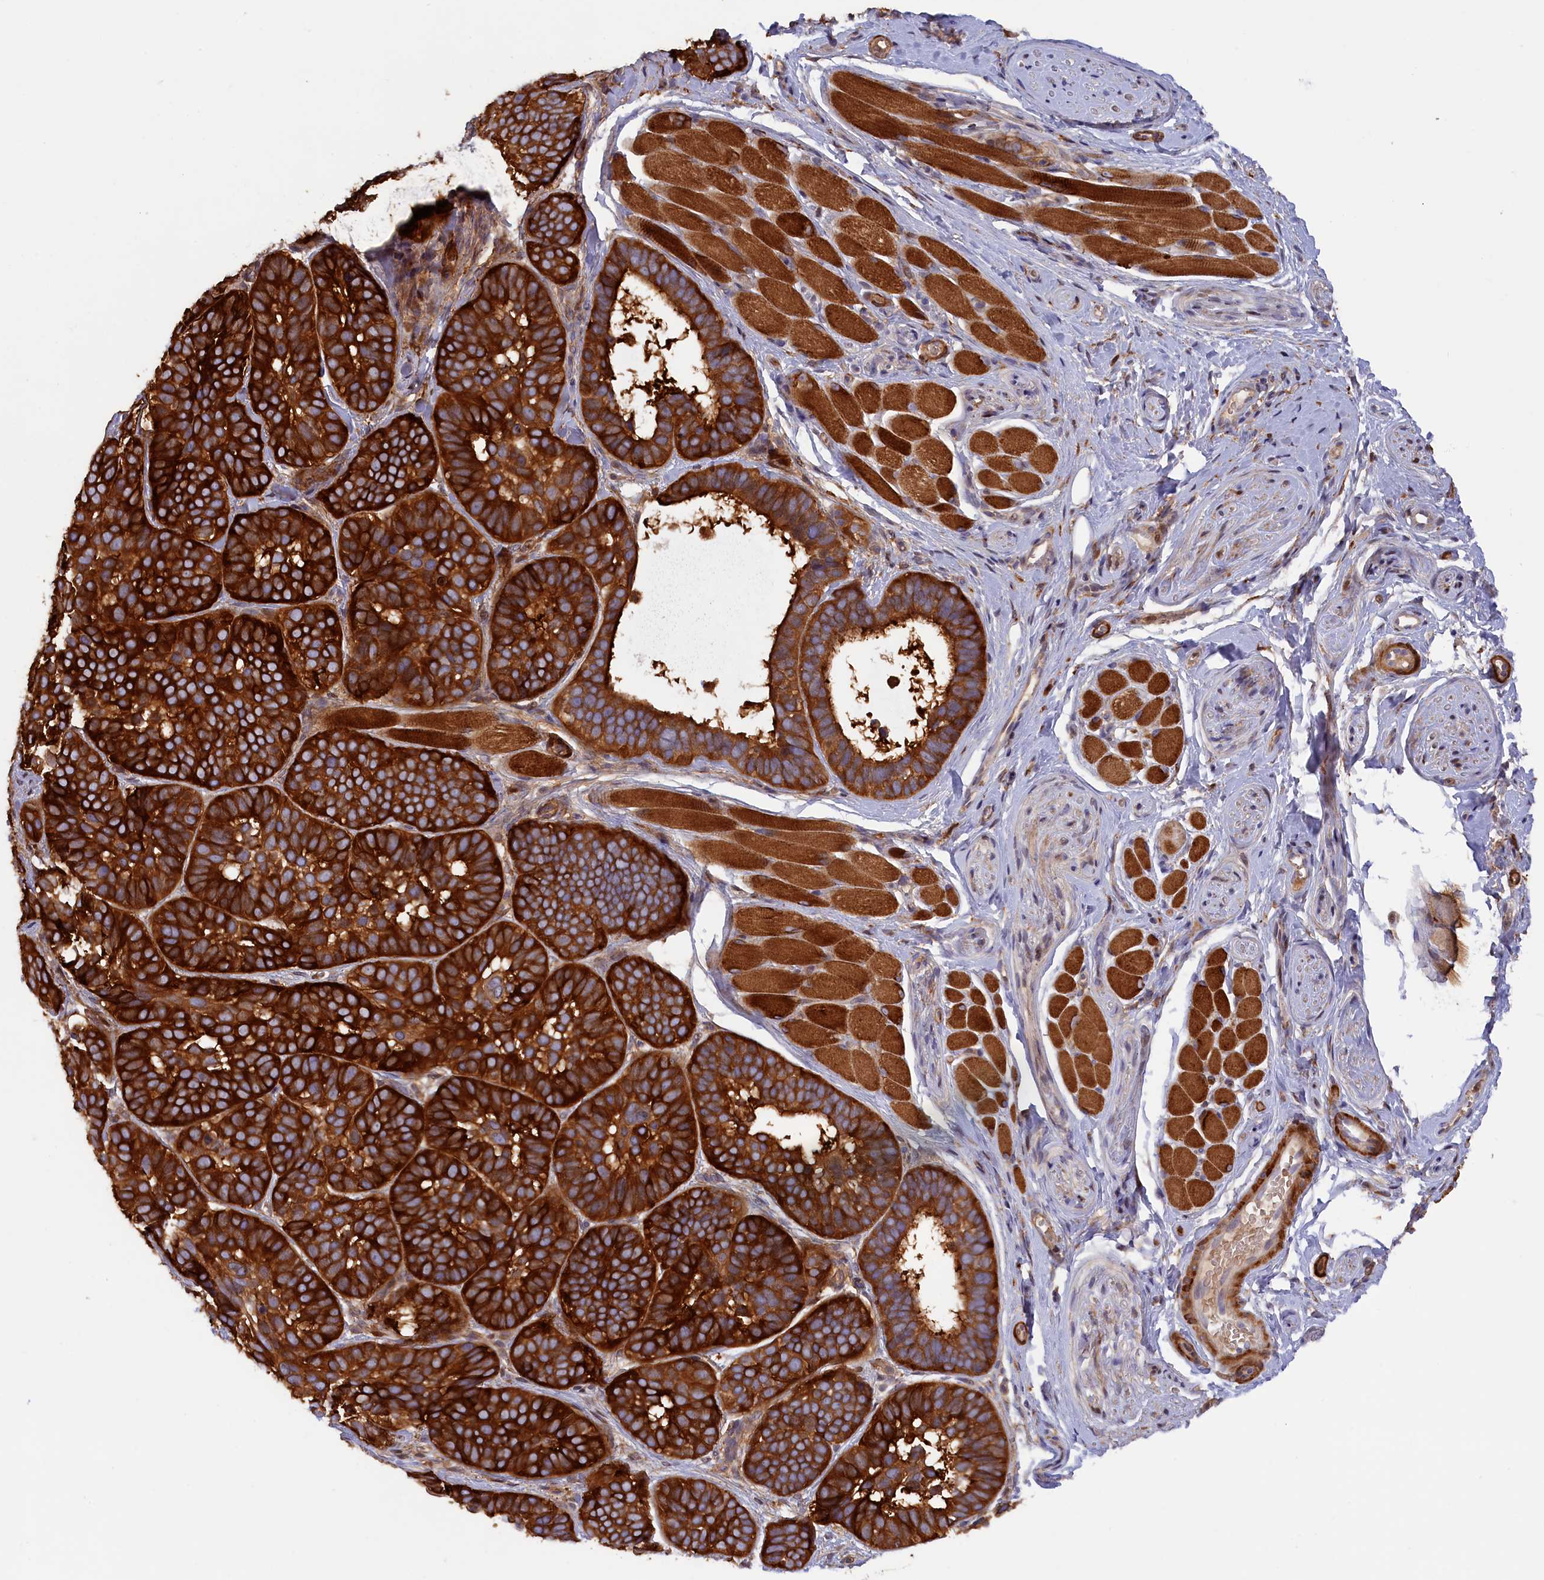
{"staining": {"intensity": "strong", "quantity": ">75%", "location": "cytoplasmic/membranous"}, "tissue": "skin cancer", "cell_type": "Tumor cells", "image_type": "cancer", "snomed": [{"axis": "morphology", "description": "Basal cell carcinoma"}, {"axis": "topography", "description": "Skin"}], "caption": "Tumor cells show strong cytoplasmic/membranous positivity in about >75% of cells in basal cell carcinoma (skin).", "gene": "FERMT1", "patient": {"sex": "male", "age": 62}}